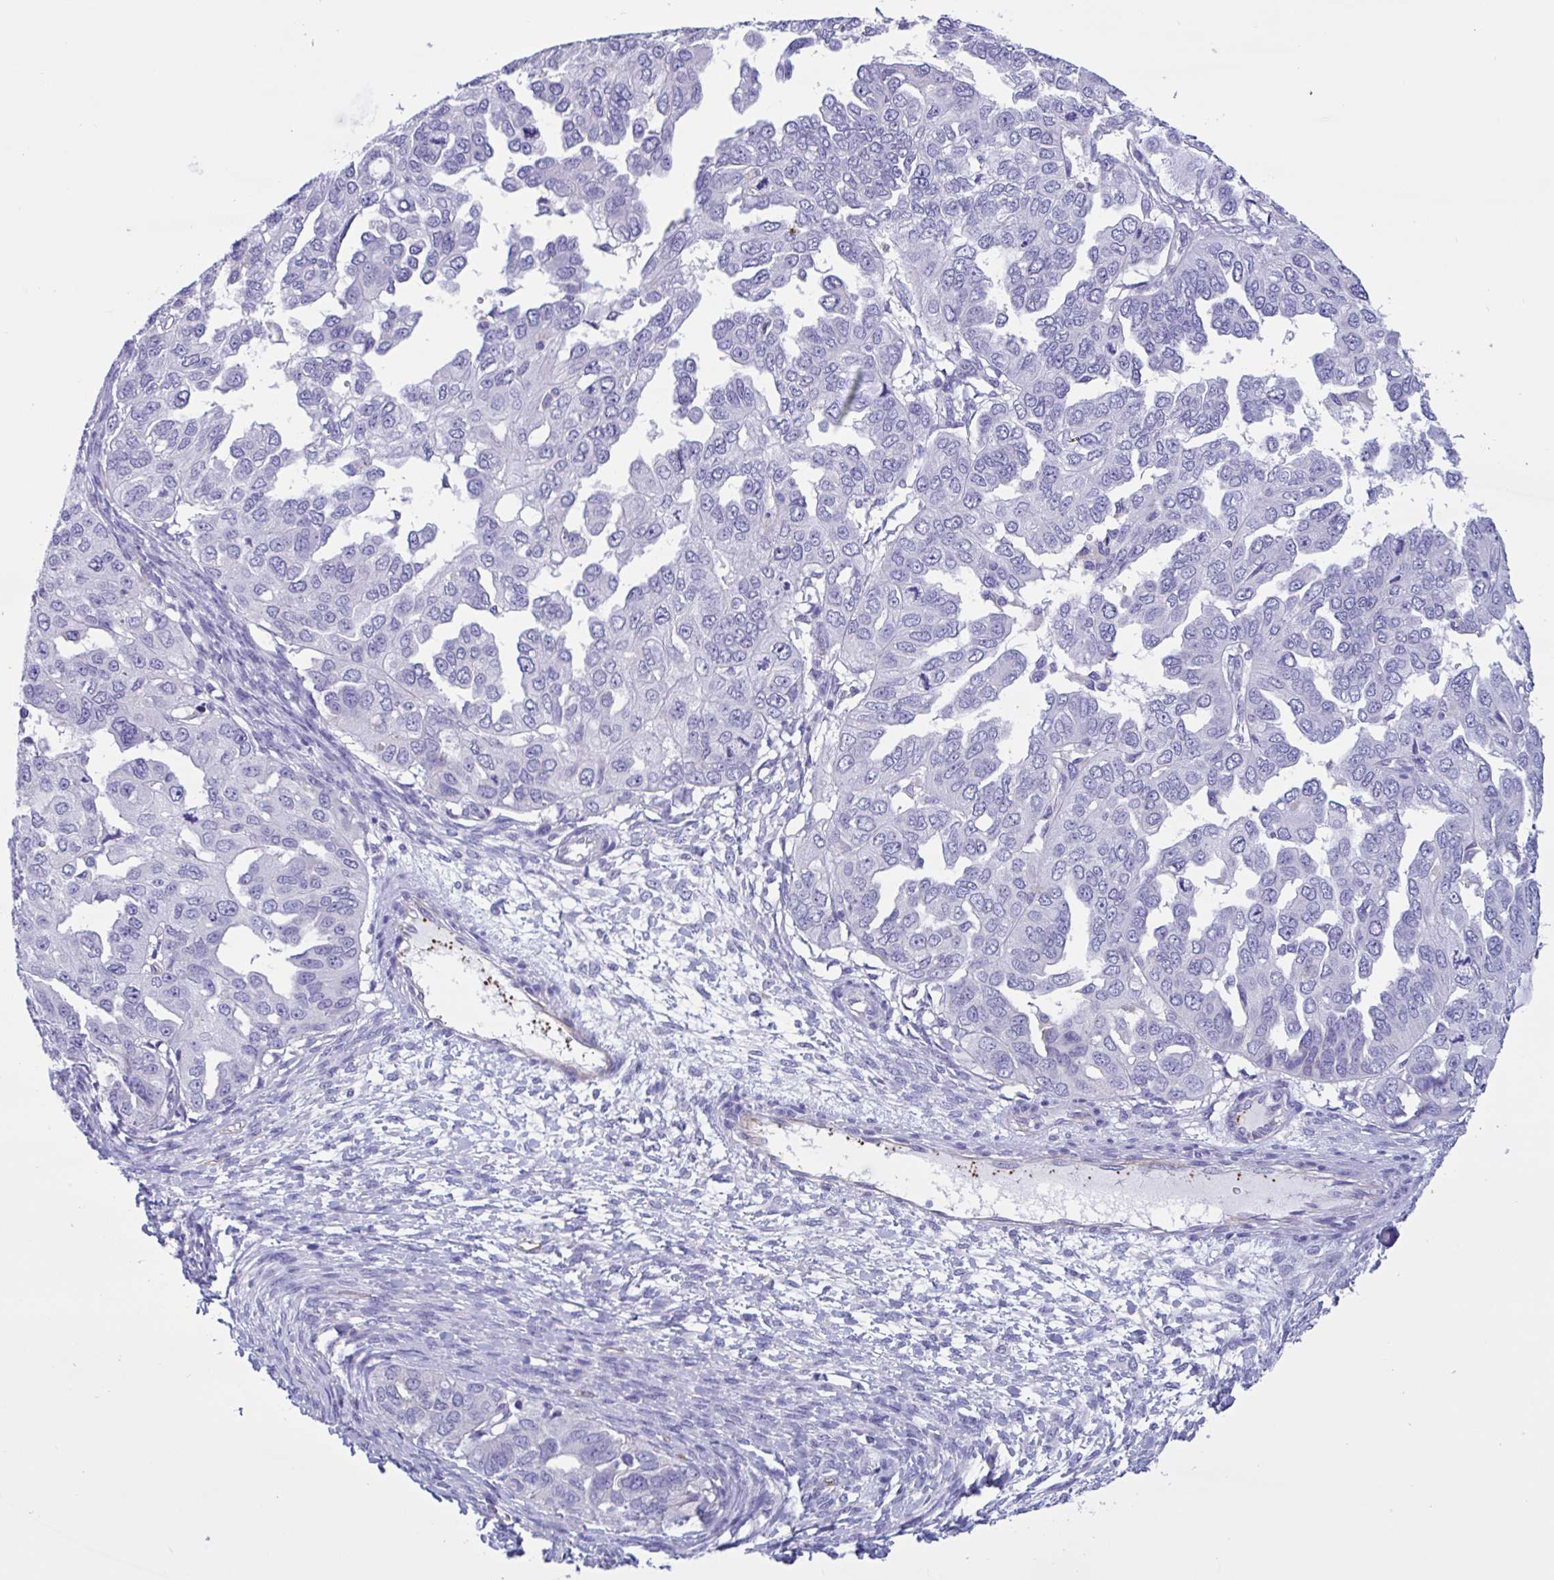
{"staining": {"intensity": "negative", "quantity": "none", "location": "none"}, "tissue": "ovarian cancer", "cell_type": "Tumor cells", "image_type": "cancer", "snomed": [{"axis": "morphology", "description": "Cystadenocarcinoma, serous, NOS"}, {"axis": "topography", "description": "Ovary"}], "caption": "A photomicrograph of human serous cystadenocarcinoma (ovarian) is negative for staining in tumor cells.", "gene": "RPL22L1", "patient": {"sex": "female", "age": 53}}